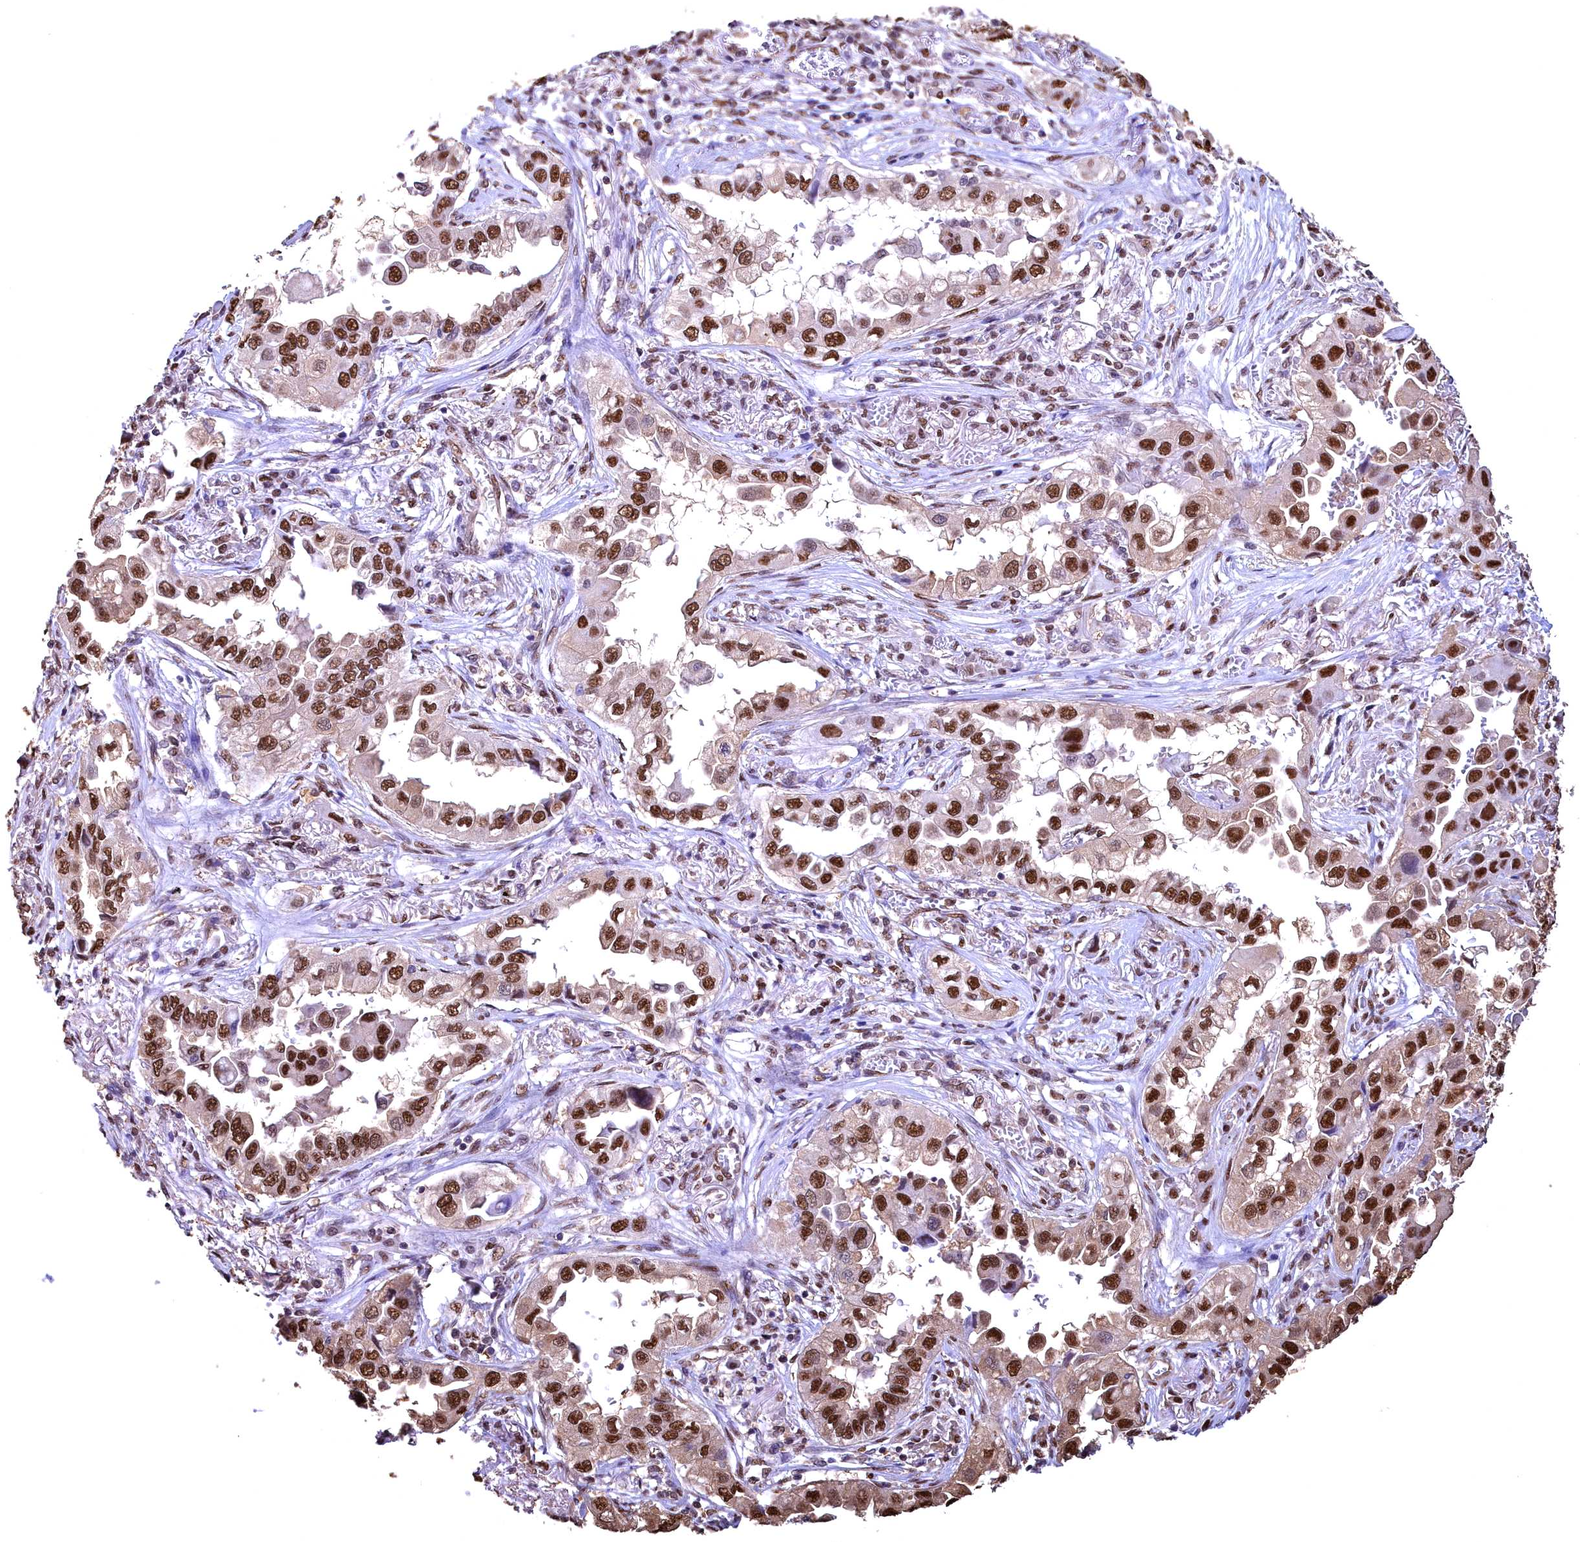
{"staining": {"intensity": "strong", "quantity": ">75%", "location": "nuclear"}, "tissue": "lung cancer", "cell_type": "Tumor cells", "image_type": "cancer", "snomed": [{"axis": "morphology", "description": "Adenocarcinoma, NOS"}, {"axis": "topography", "description": "Lung"}], "caption": "The immunohistochemical stain highlights strong nuclear expression in tumor cells of adenocarcinoma (lung) tissue.", "gene": "GAPDH", "patient": {"sex": "female", "age": 76}}